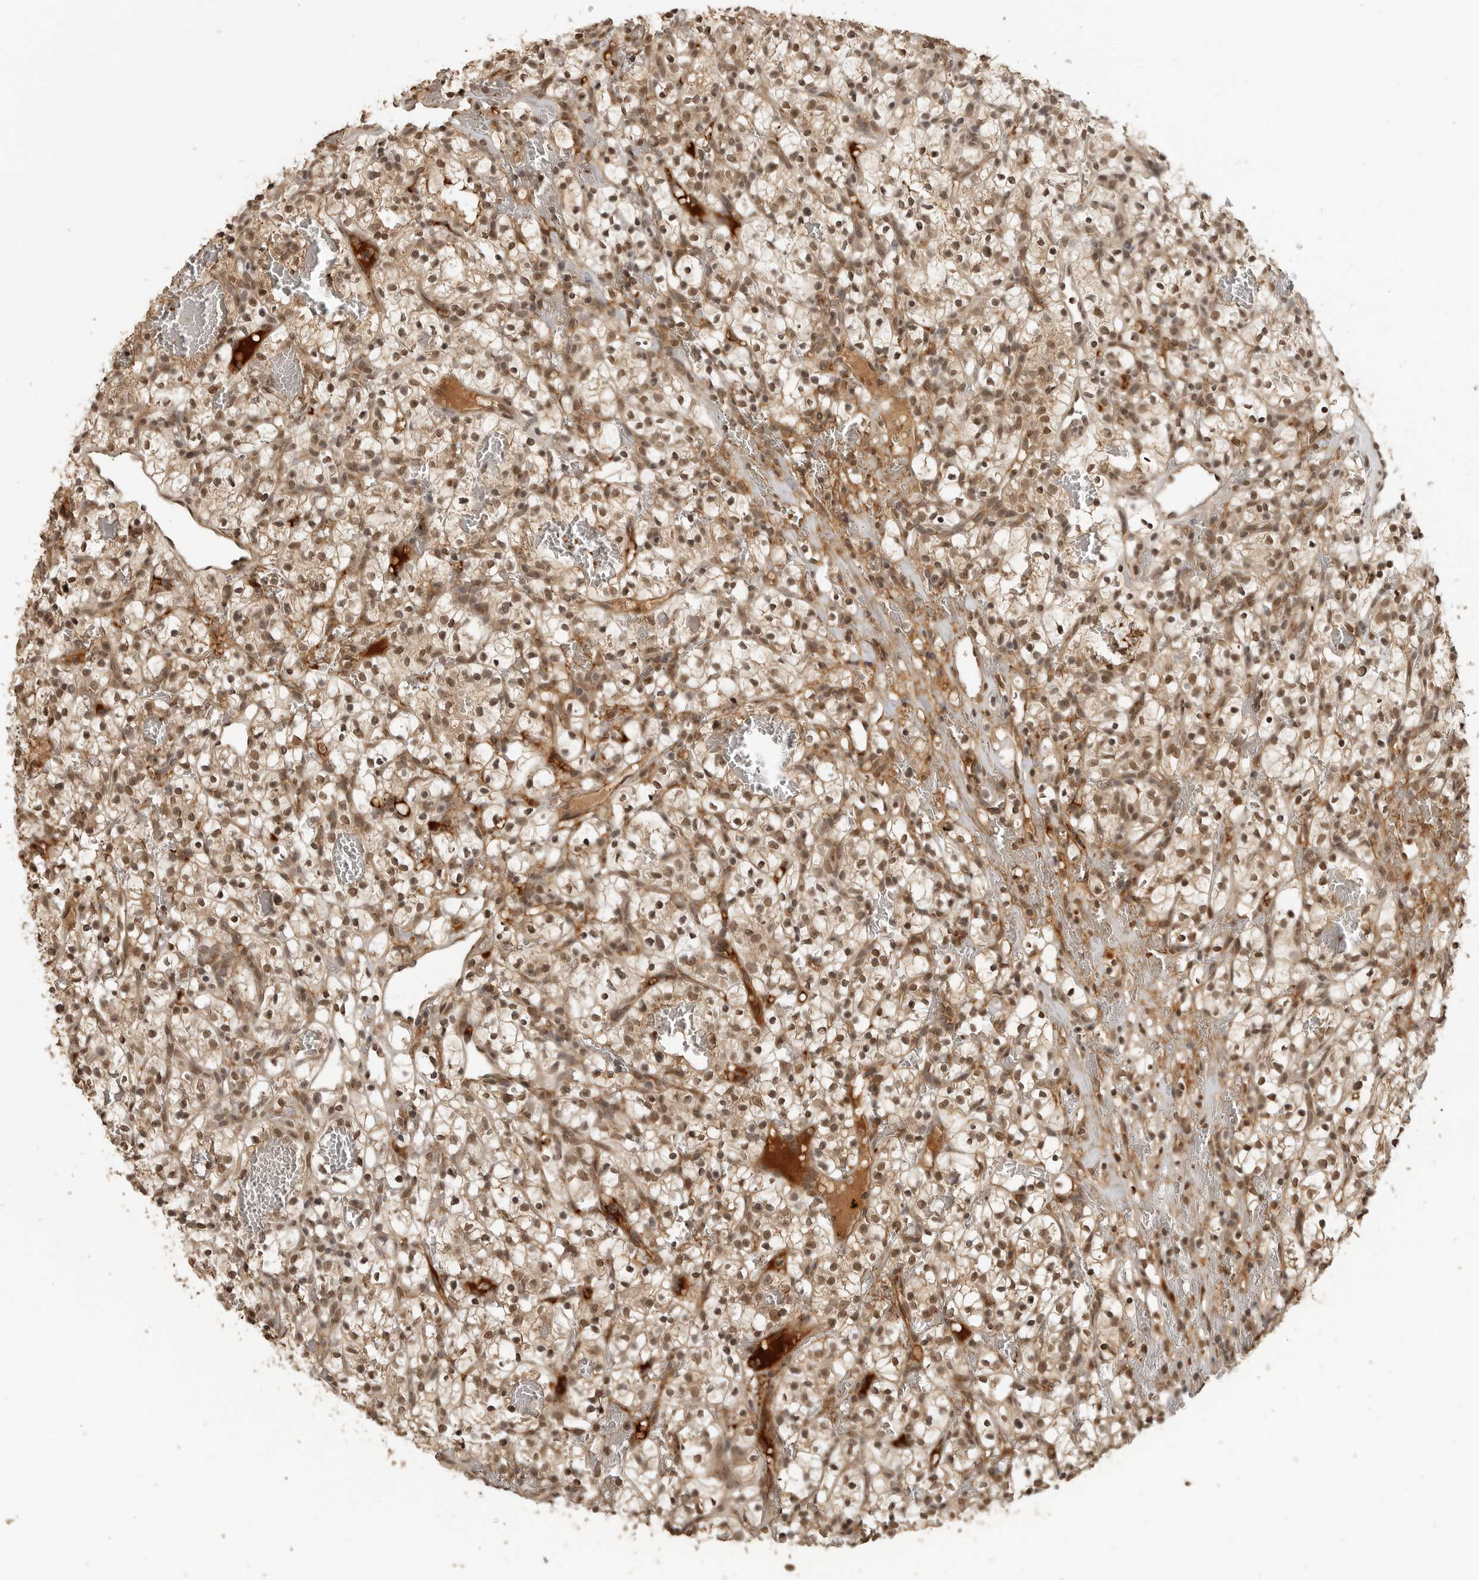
{"staining": {"intensity": "moderate", "quantity": ">75%", "location": "nuclear"}, "tissue": "renal cancer", "cell_type": "Tumor cells", "image_type": "cancer", "snomed": [{"axis": "morphology", "description": "Adenocarcinoma, NOS"}, {"axis": "topography", "description": "Kidney"}], "caption": "Approximately >75% of tumor cells in human renal cancer (adenocarcinoma) display moderate nuclear protein positivity as visualized by brown immunohistochemical staining.", "gene": "CLOCK", "patient": {"sex": "female", "age": 57}}